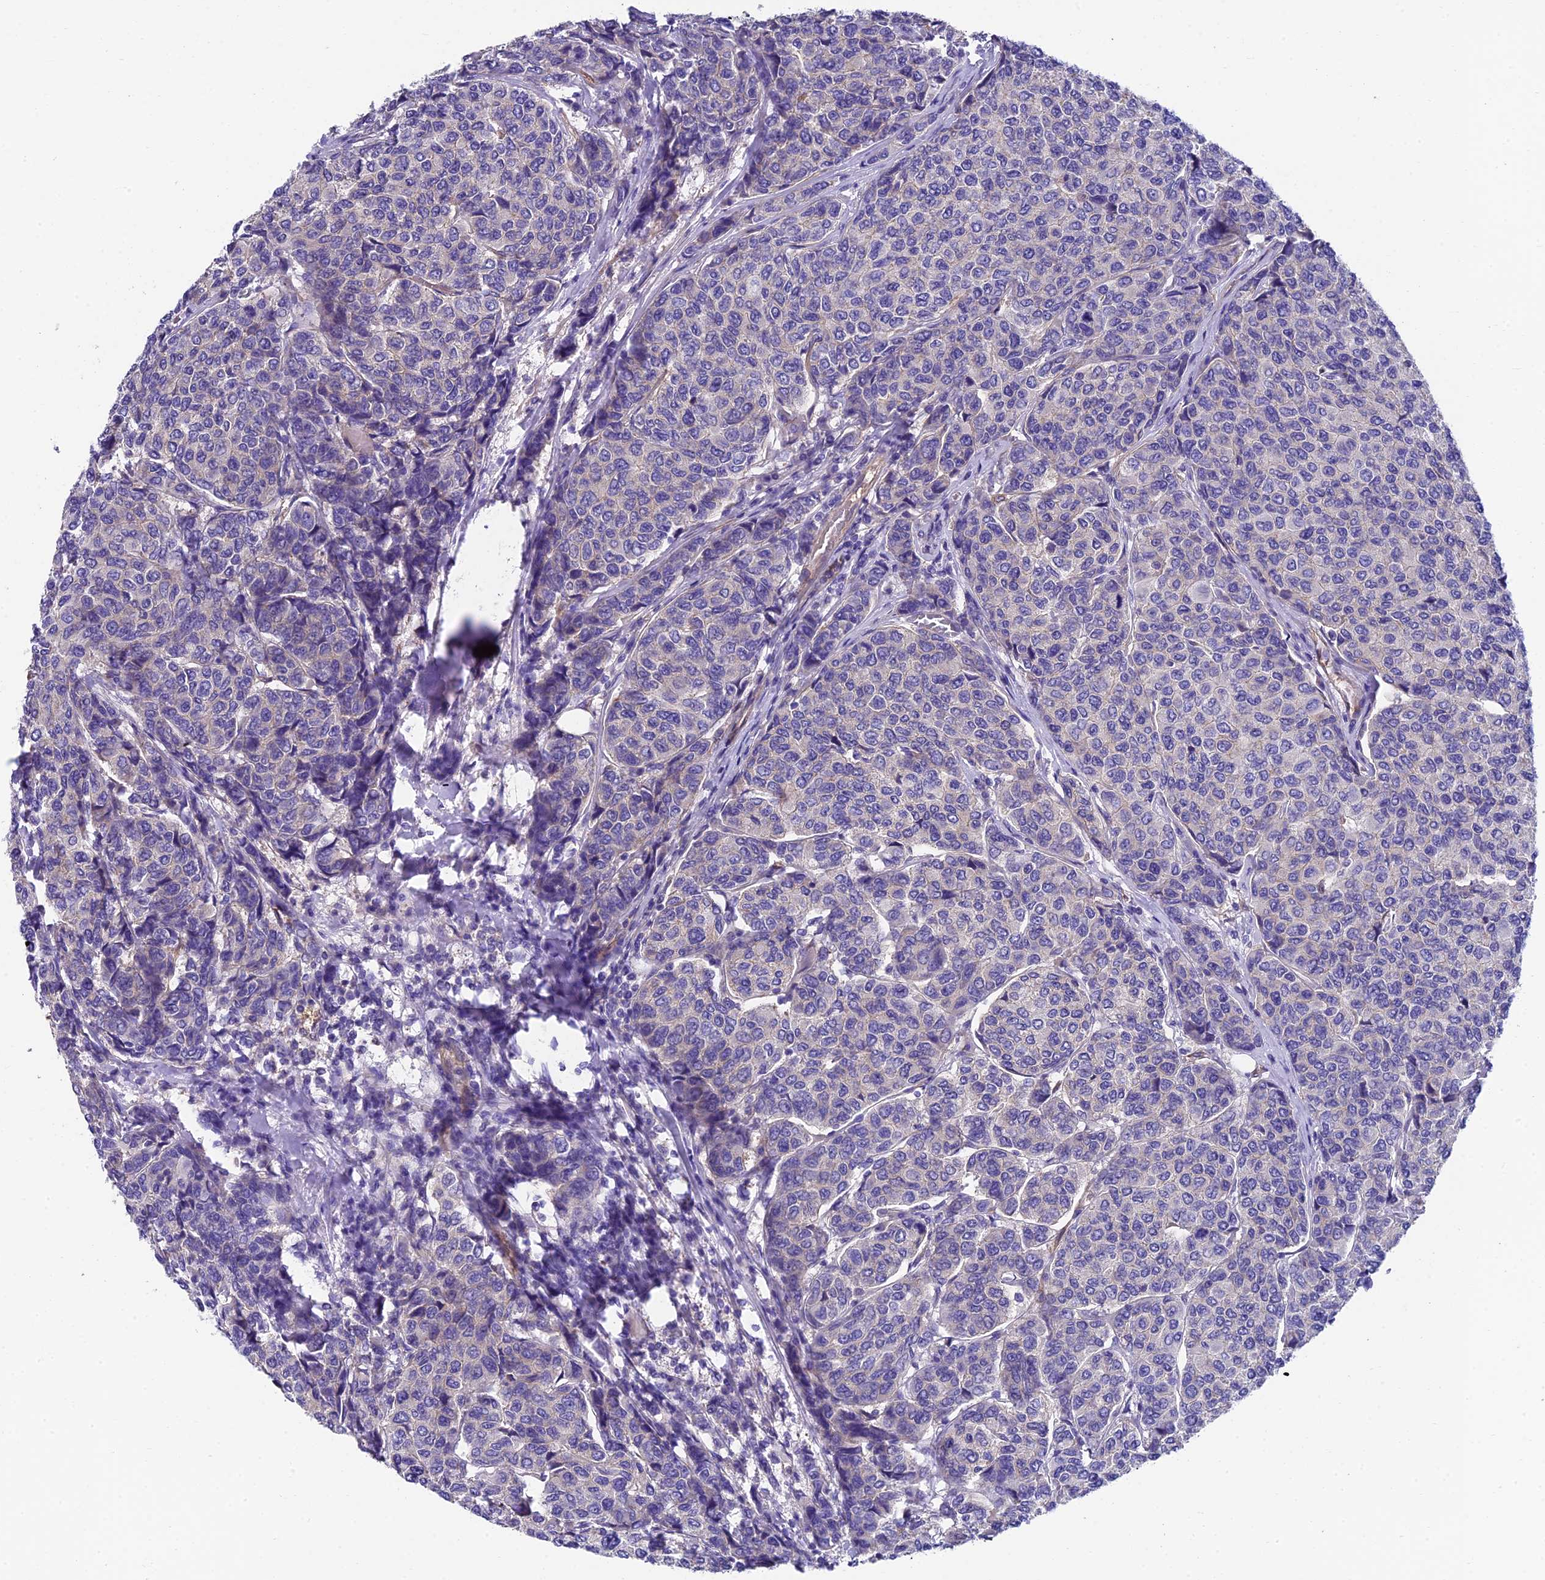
{"staining": {"intensity": "negative", "quantity": "none", "location": "none"}, "tissue": "breast cancer", "cell_type": "Tumor cells", "image_type": "cancer", "snomed": [{"axis": "morphology", "description": "Duct carcinoma"}, {"axis": "topography", "description": "Breast"}], "caption": "Histopathology image shows no significant protein staining in tumor cells of breast invasive ductal carcinoma. (Brightfield microscopy of DAB (3,3'-diaminobenzidine) immunohistochemistry at high magnification).", "gene": "PPFIA3", "patient": {"sex": "female", "age": 55}}